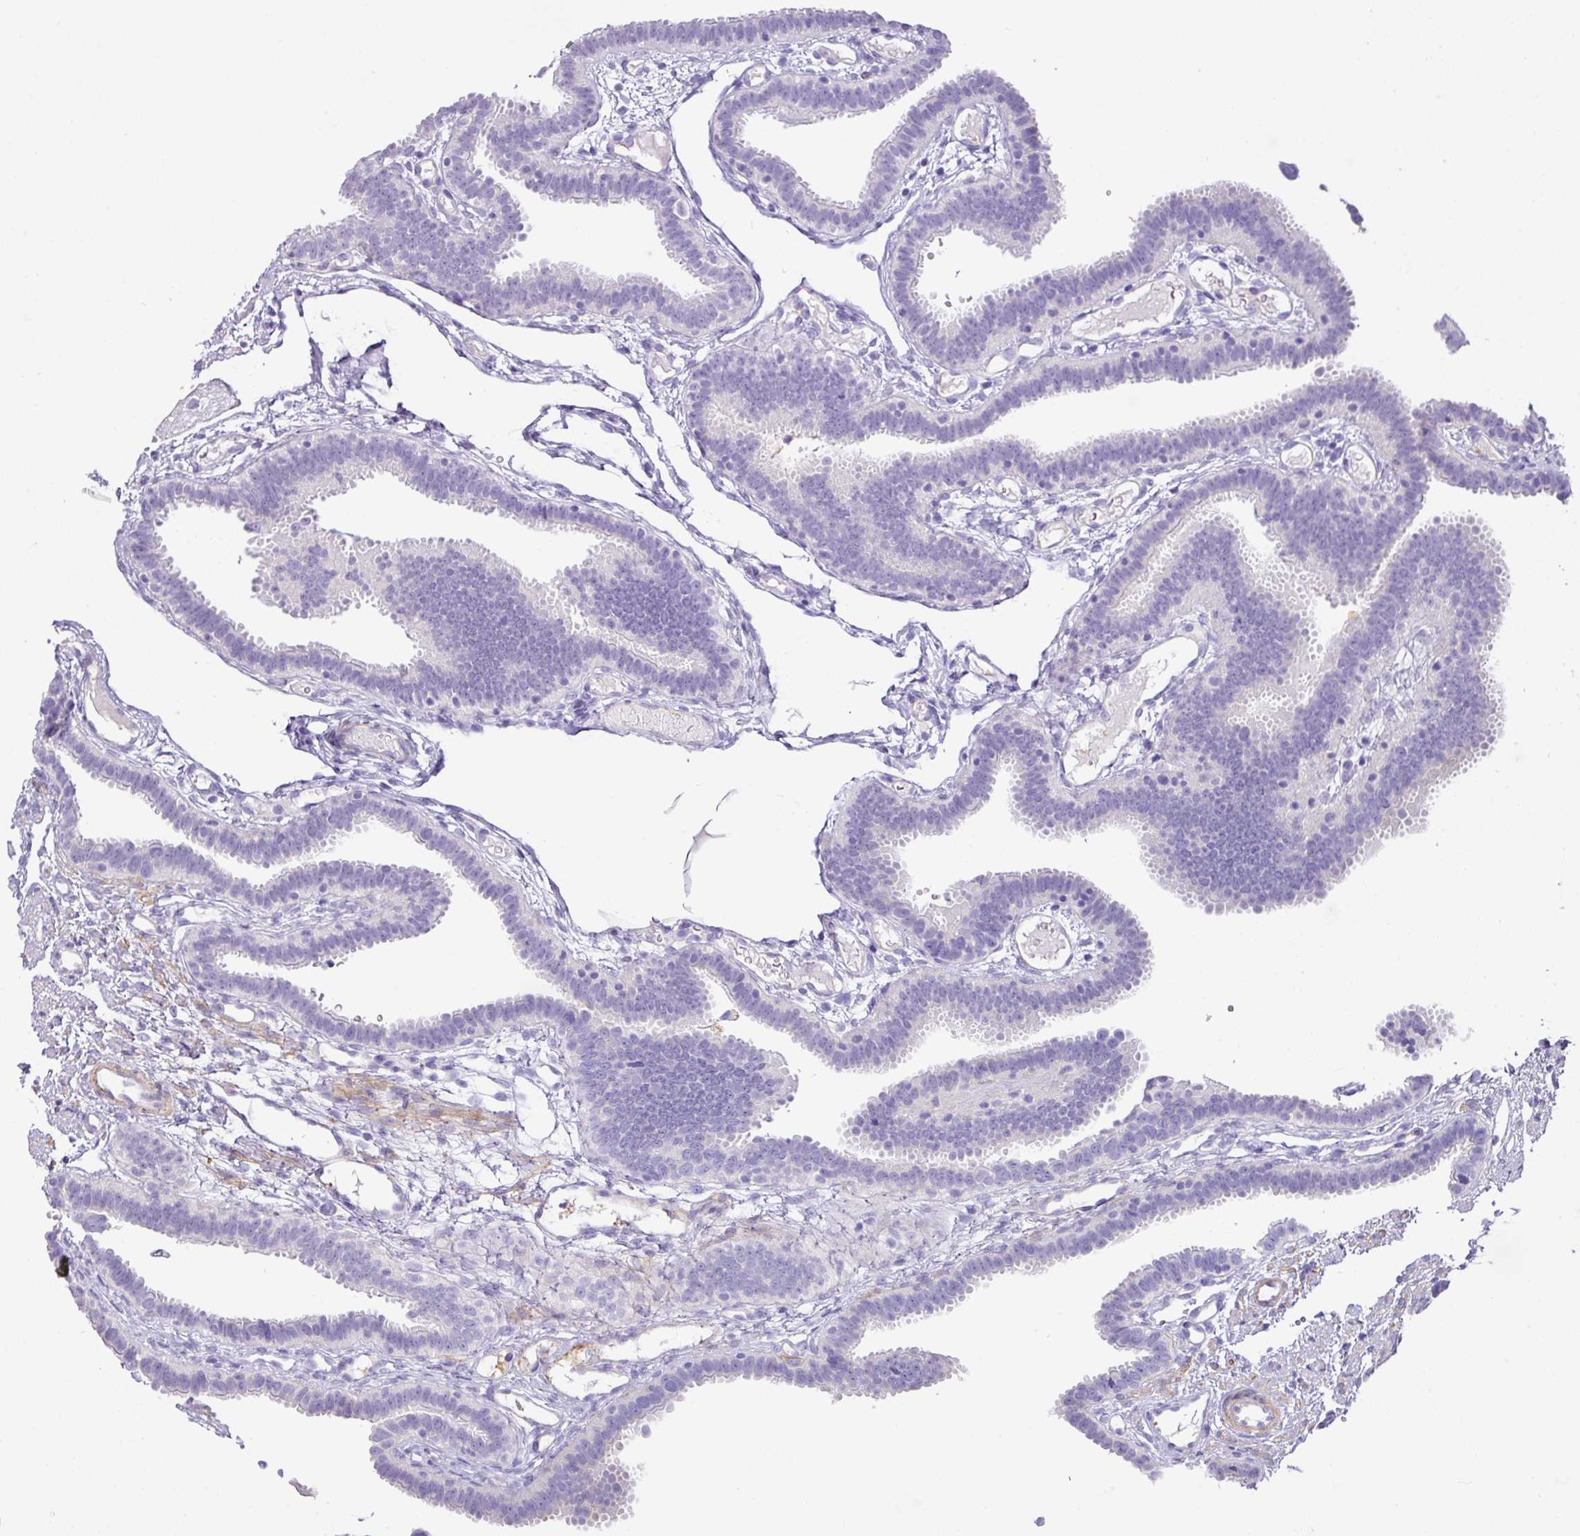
{"staining": {"intensity": "negative", "quantity": "none", "location": "none"}, "tissue": "fallopian tube", "cell_type": "Glandular cells", "image_type": "normal", "snomed": [{"axis": "morphology", "description": "Normal tissue, NOS"}, {"axis": "topography", "description": "Fallopian tube"}], "caption": "Unremarkable fallopian tube was stained to show a protein in brown. There is no significant expression in glandular cells.", "gene": "TARM1", "patient": {"sex": "female", "age": 37}}